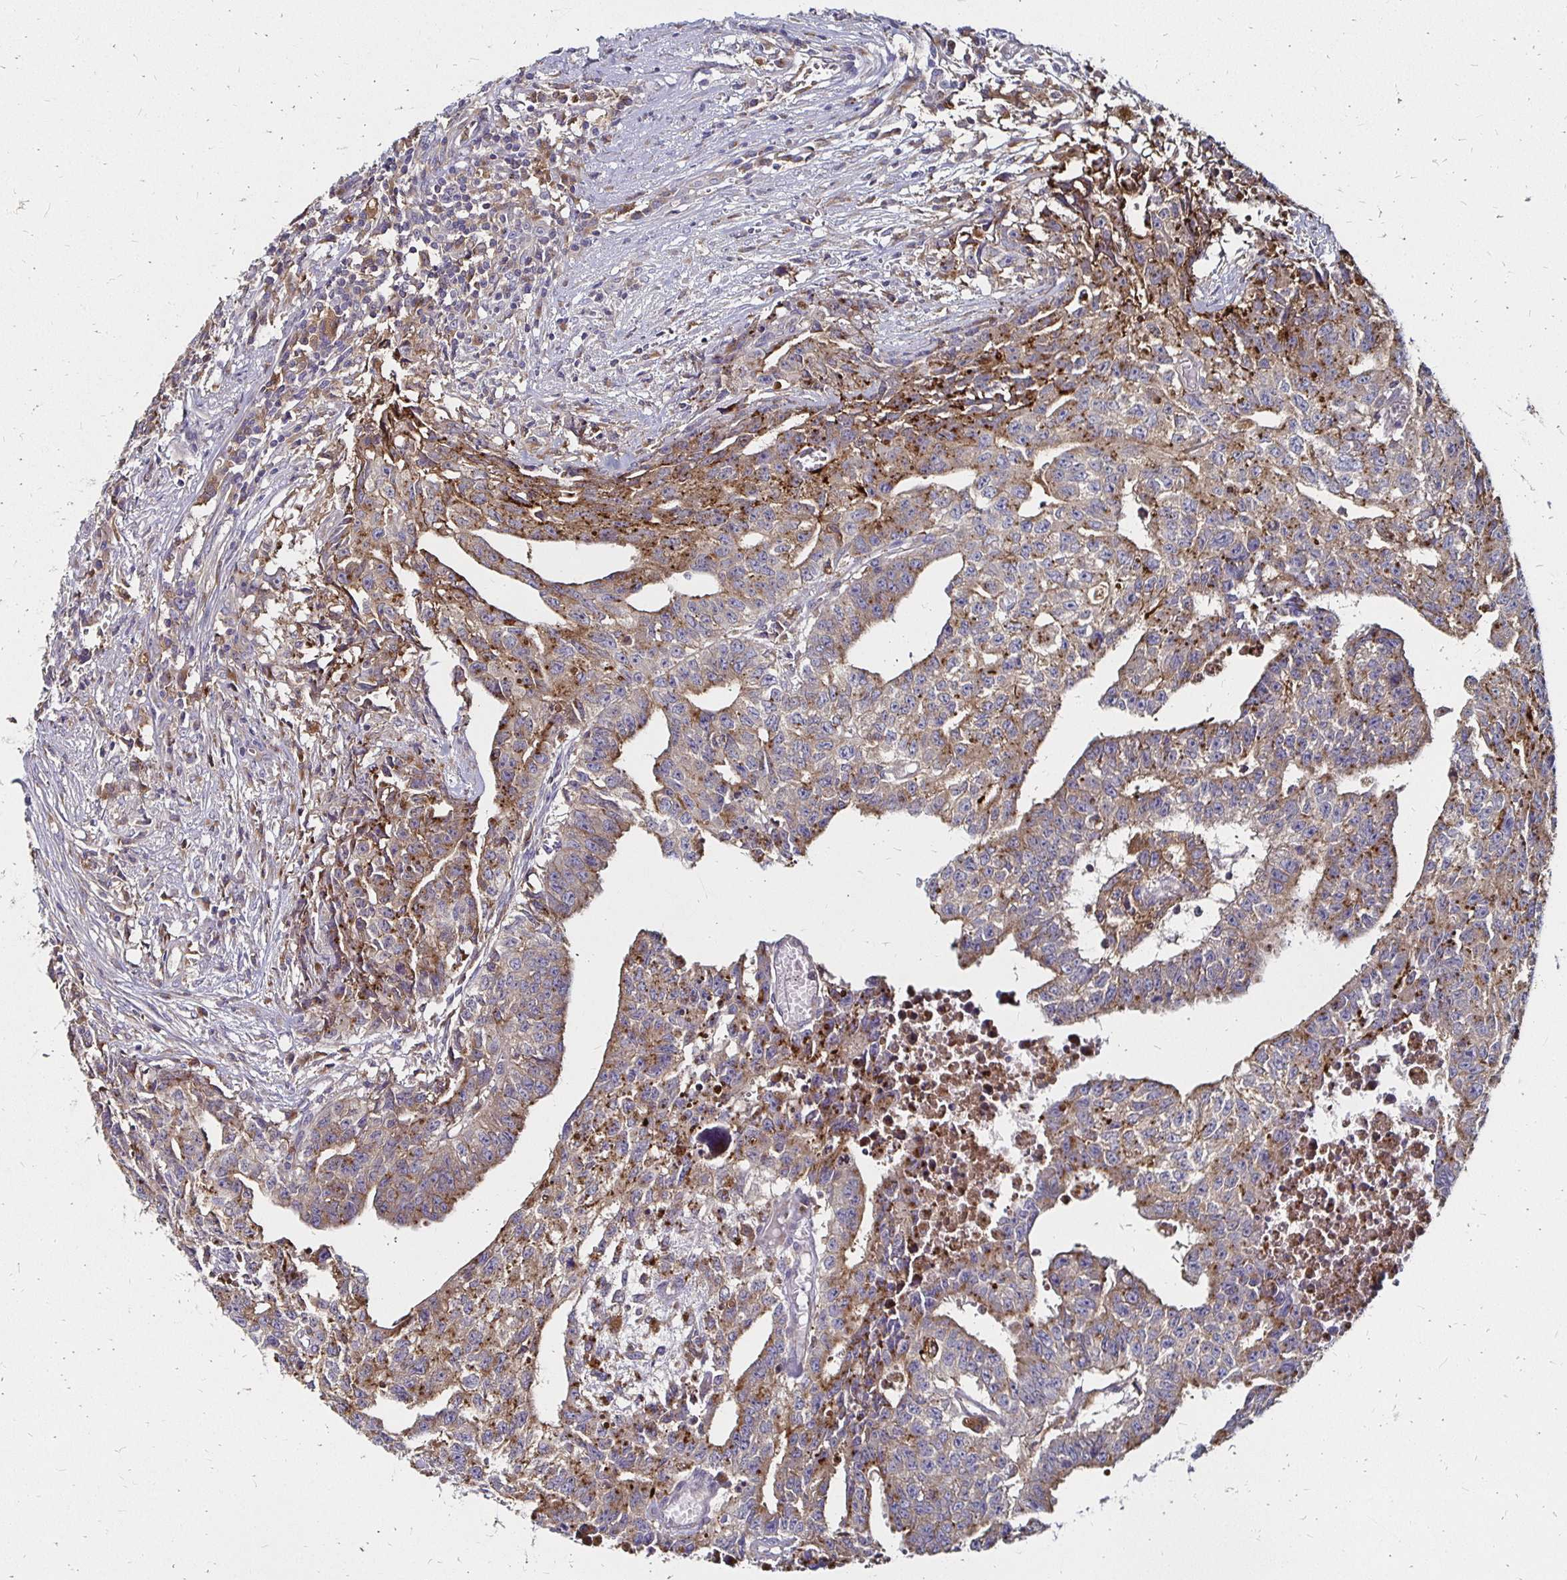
{"staining": {"intensity": "moderate", "quantity": ">75%", "location": "cytoplasmic/membranous"}, "tissue": "testis cancer", "cell_type": "Tumor cells", "image_type": "cancer", "snomed": [{"axis": "morphology", "description": "Carcinoma, Embryonal, NOS"}, {"axis": "morphology", "description": "Teratoma, malignant, NOS"}, {"axis": "topography", "description": "Testis"}], "caption": "Protein expression analysis of human testis cancer (embryonal carcinoma) reveals moderate cytoplasmic/membranous expression in approximately >75% of tumor cells.", "gene": "NCSTN", "patient": {"sex": "male", "age": 24}}